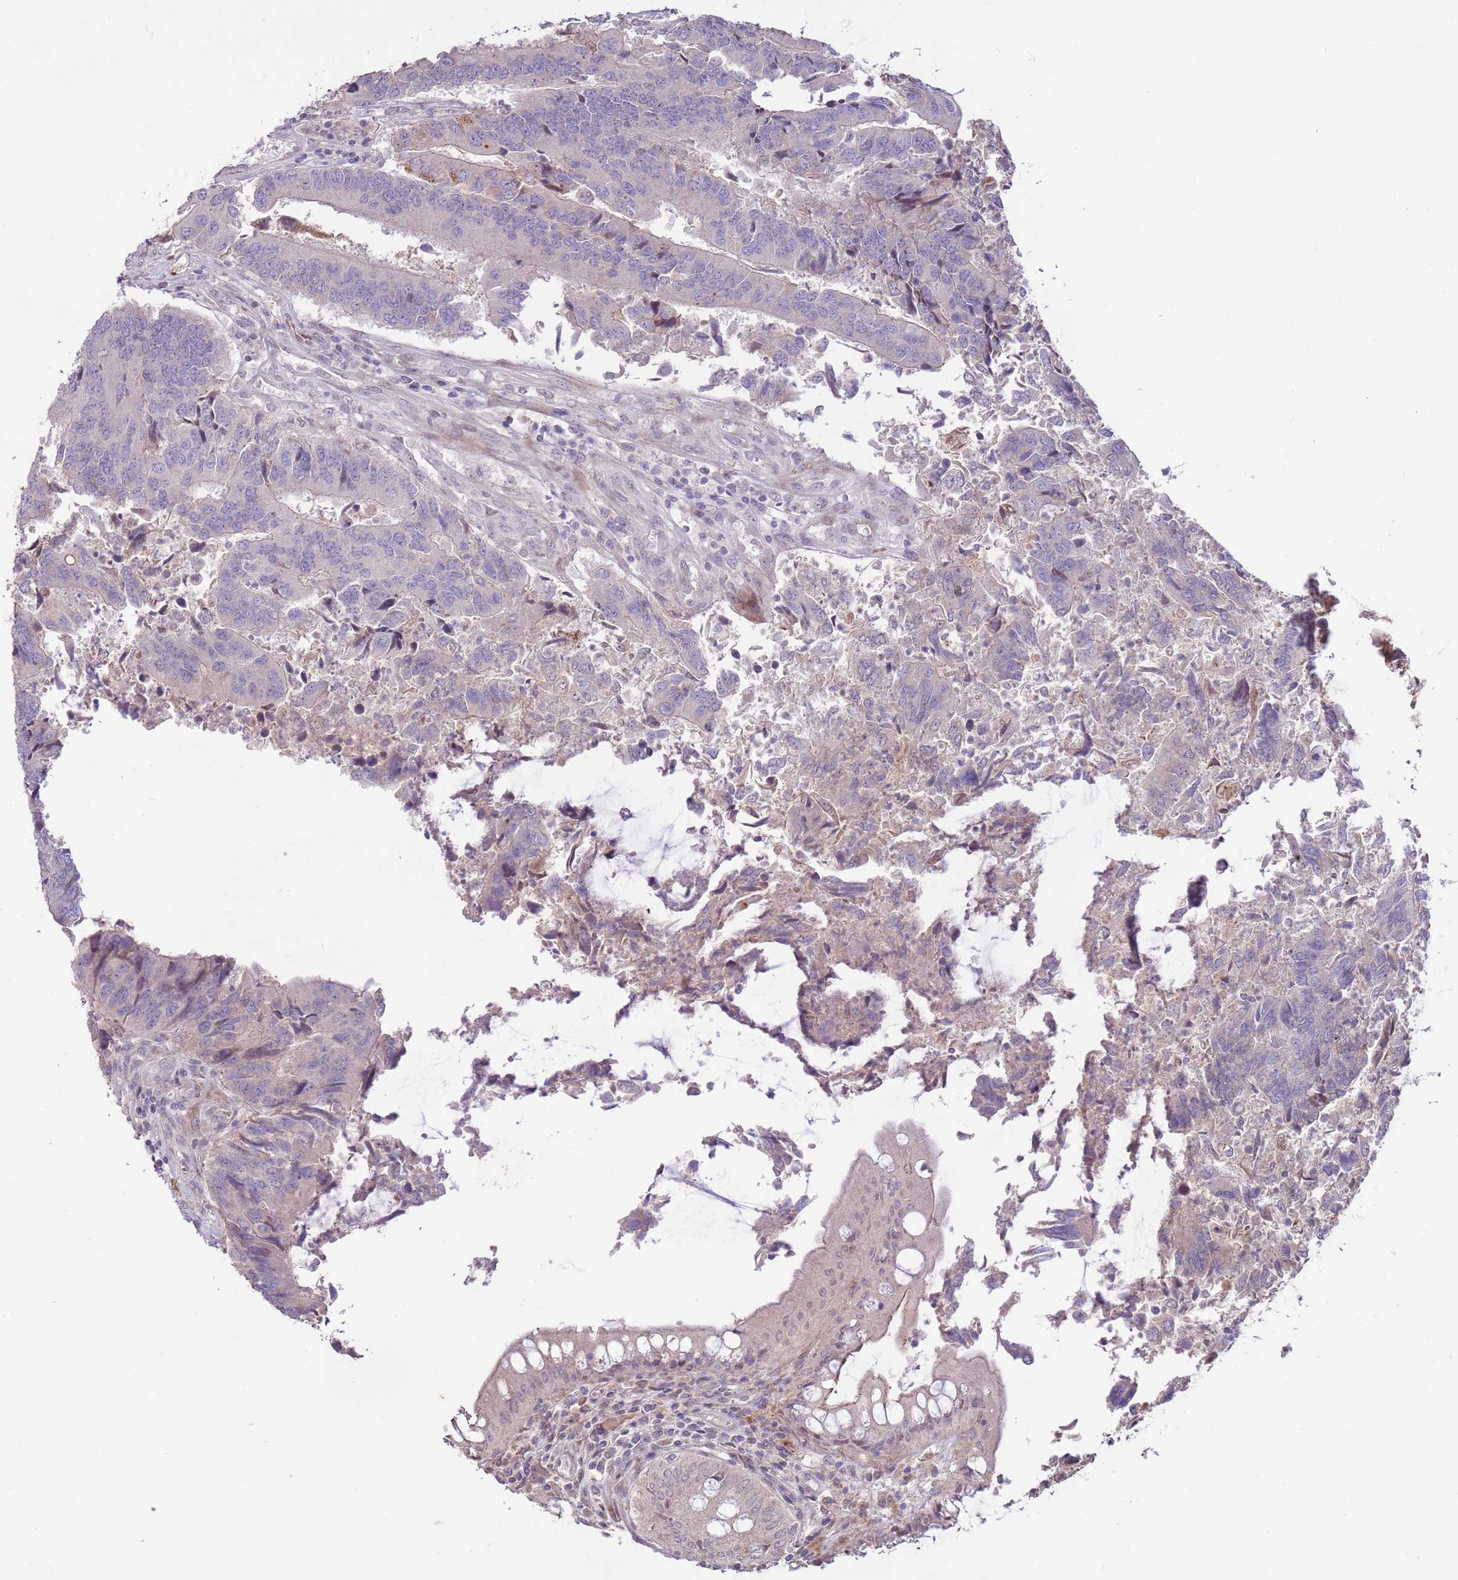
{"staining": {"intensity": "negative", "quantity": "none", "location": "none"}, "tissue": "colorectal cancer", "cell_type": "Tumor cells", "image_type": "cancer", "snomed": [{"axis": "morphology", "description": "Adenocarcinoma, NOS"}, {"axis": "topography", "description": "Colon"}], "caption": "Immunohistochemical staining of adenocarcinoma (colorectal) displays no significant positivity in tumor cells.", "gene": "LGI4", "patient": {"sex": "female", "age": 67}}